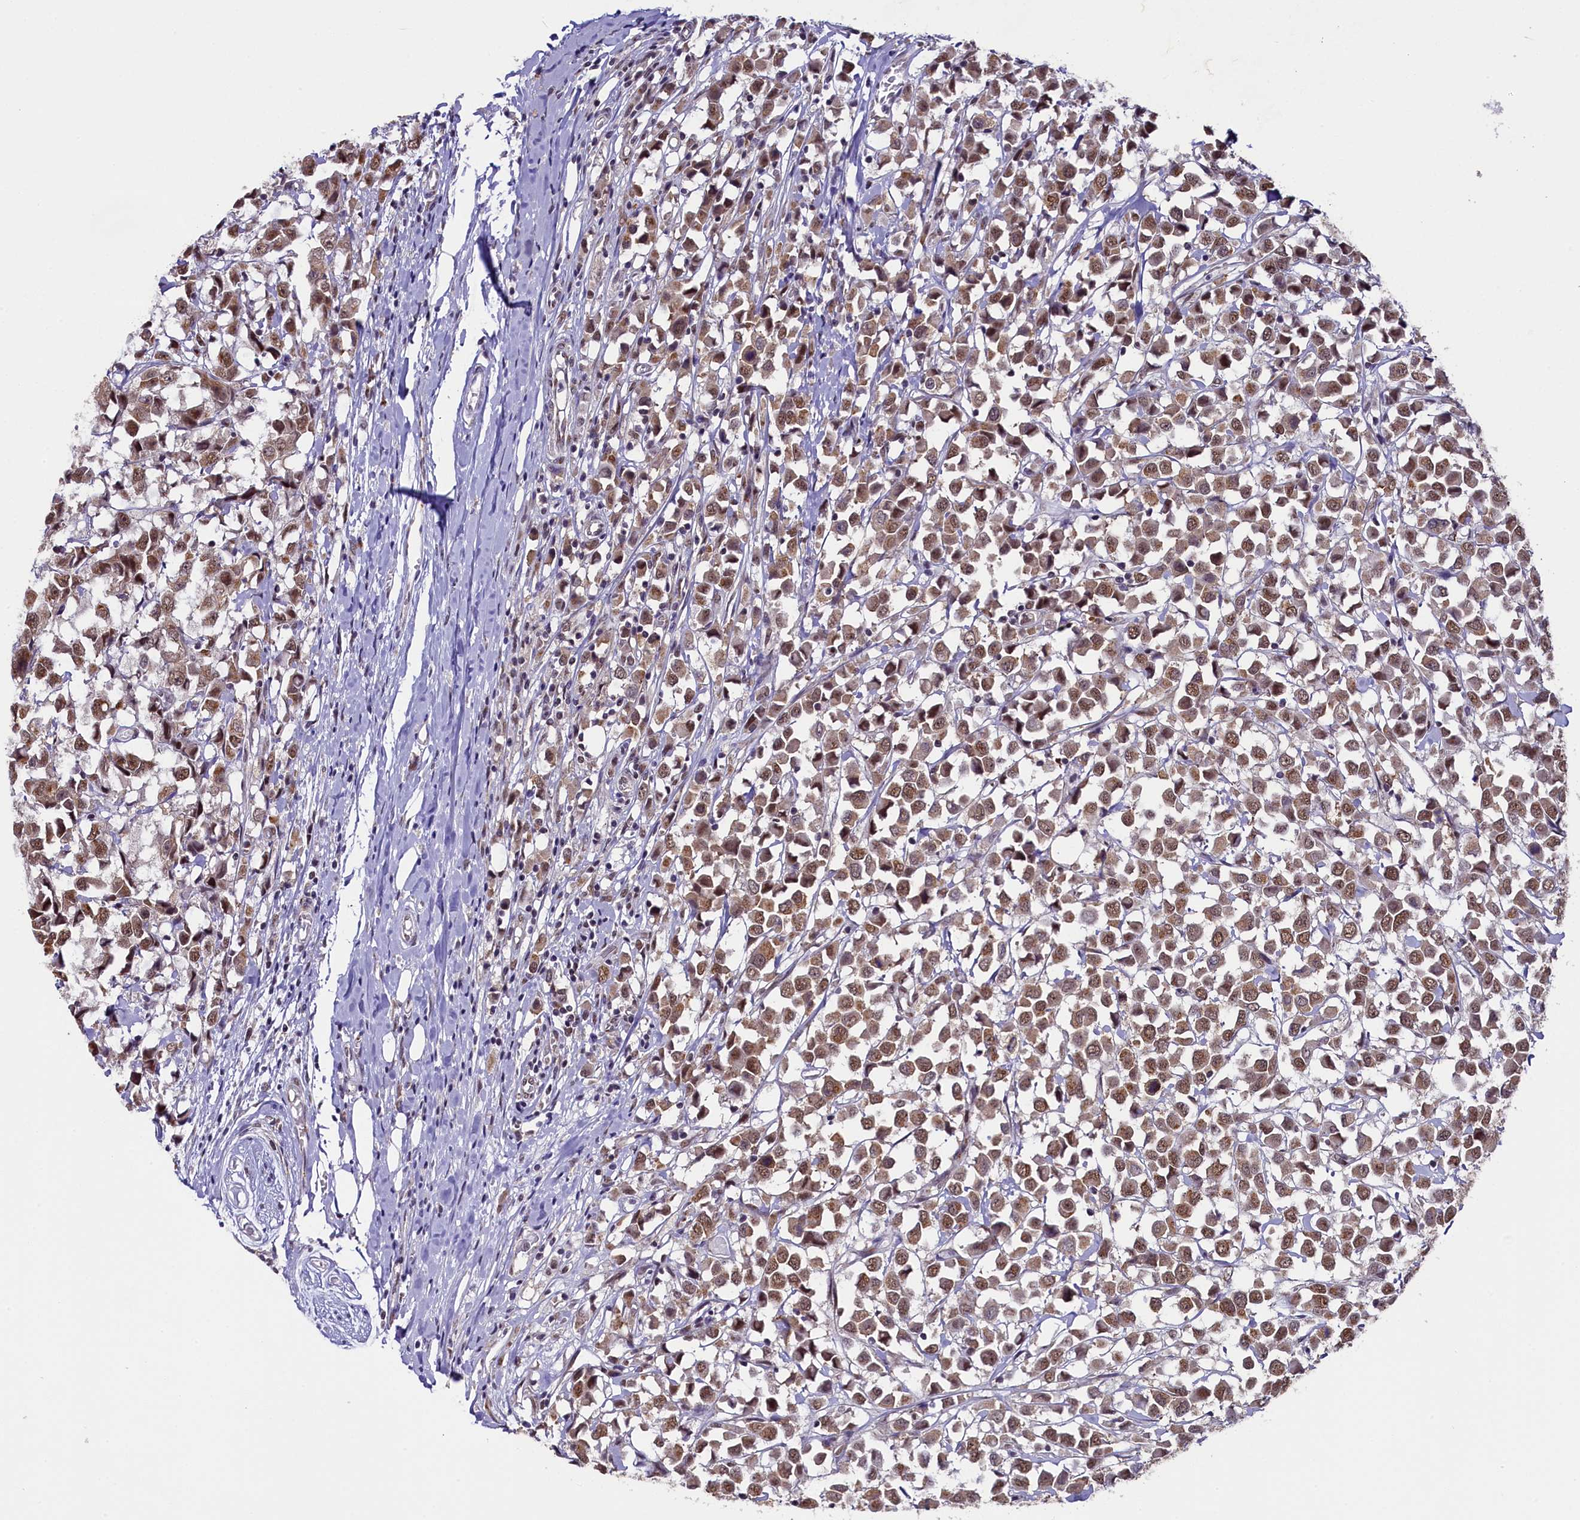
{"staining": {"intensity": "moderate", "quantity": ">75%", "location": "cytoplasmic/membranous,nuclear"}, "tissue": "breast cancer", "cell_type": "Tumor cells", "image_type": "cancer", "snomed": [{"axis": "morphology", "description": "Duct carcinoma"}, {"axis": "topography", "description": "Breast"}], "caption": "Tumor cells demonstrate medium levels of moderate cytoplasmic/membranous and nuclear staining in about >75% of cells in human breast cancer (invasive ductal carcinoma). (brown staining indicates protein expression, while blue staining denotes nuclei).", "gene": "NCBP1", "patient": {"sex": "female", "age": 61}}